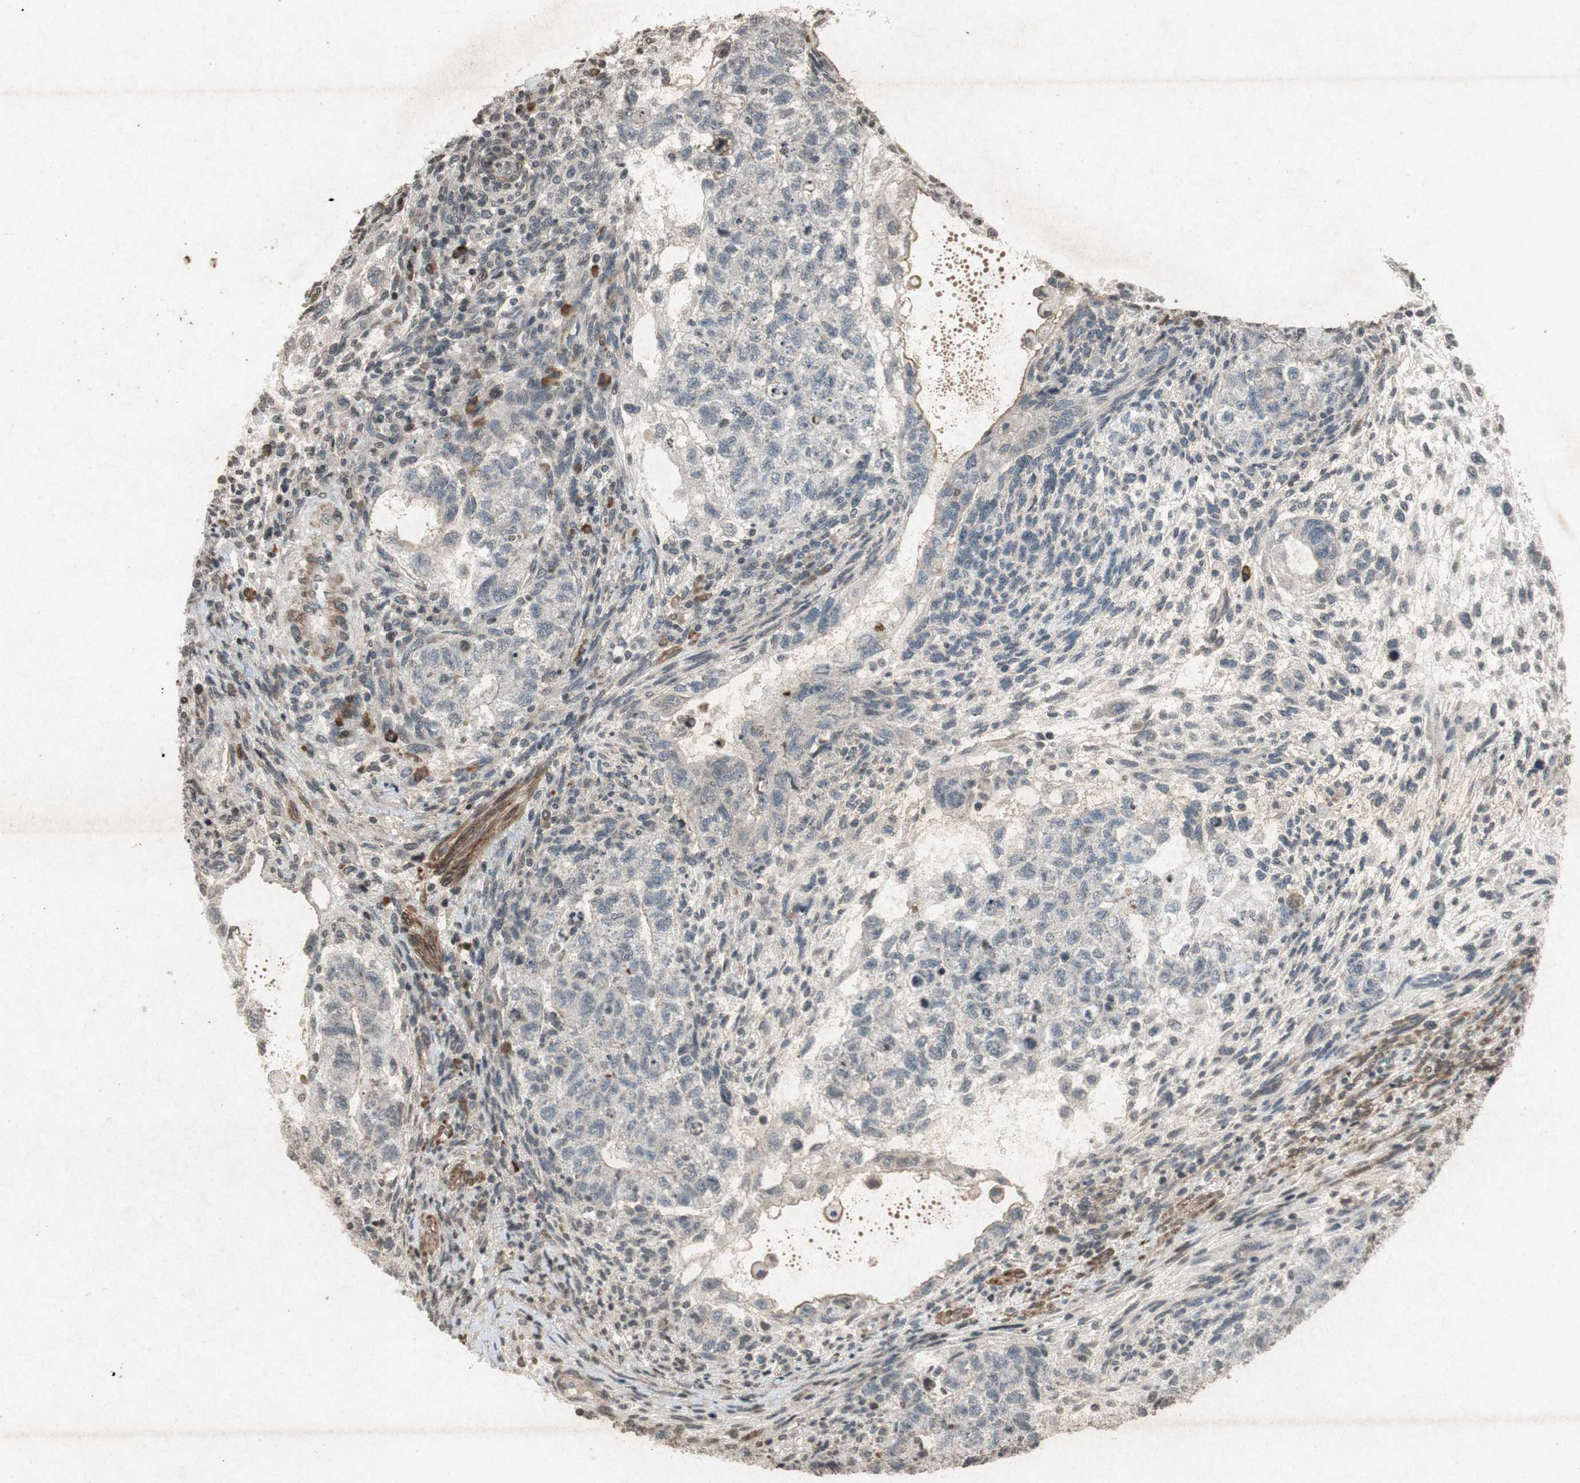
{"staining": {"intensity": "weak", "quantity": ">75%", "location": "cytoplasmic/membranous"}, "tissue": "testis cancer", "cell_type": "Tumor cells", "image_type": "cancer", "snomed": [{"axis": "morphology", "description": "Normal tissue, NOS"}, {"axis": "morphology", "description": "Carcinoma, Embryonal, NOS"}, {"axis": "topography", "description": "Testis"}], "caption": "Protein analysis of testis cancer tissue exhibits weak cytoplasmic/membranous positivity in approximately >75% of tumor cells.", "gene": "PRKG1", "patient": {"sex": "male", "age": 36}}